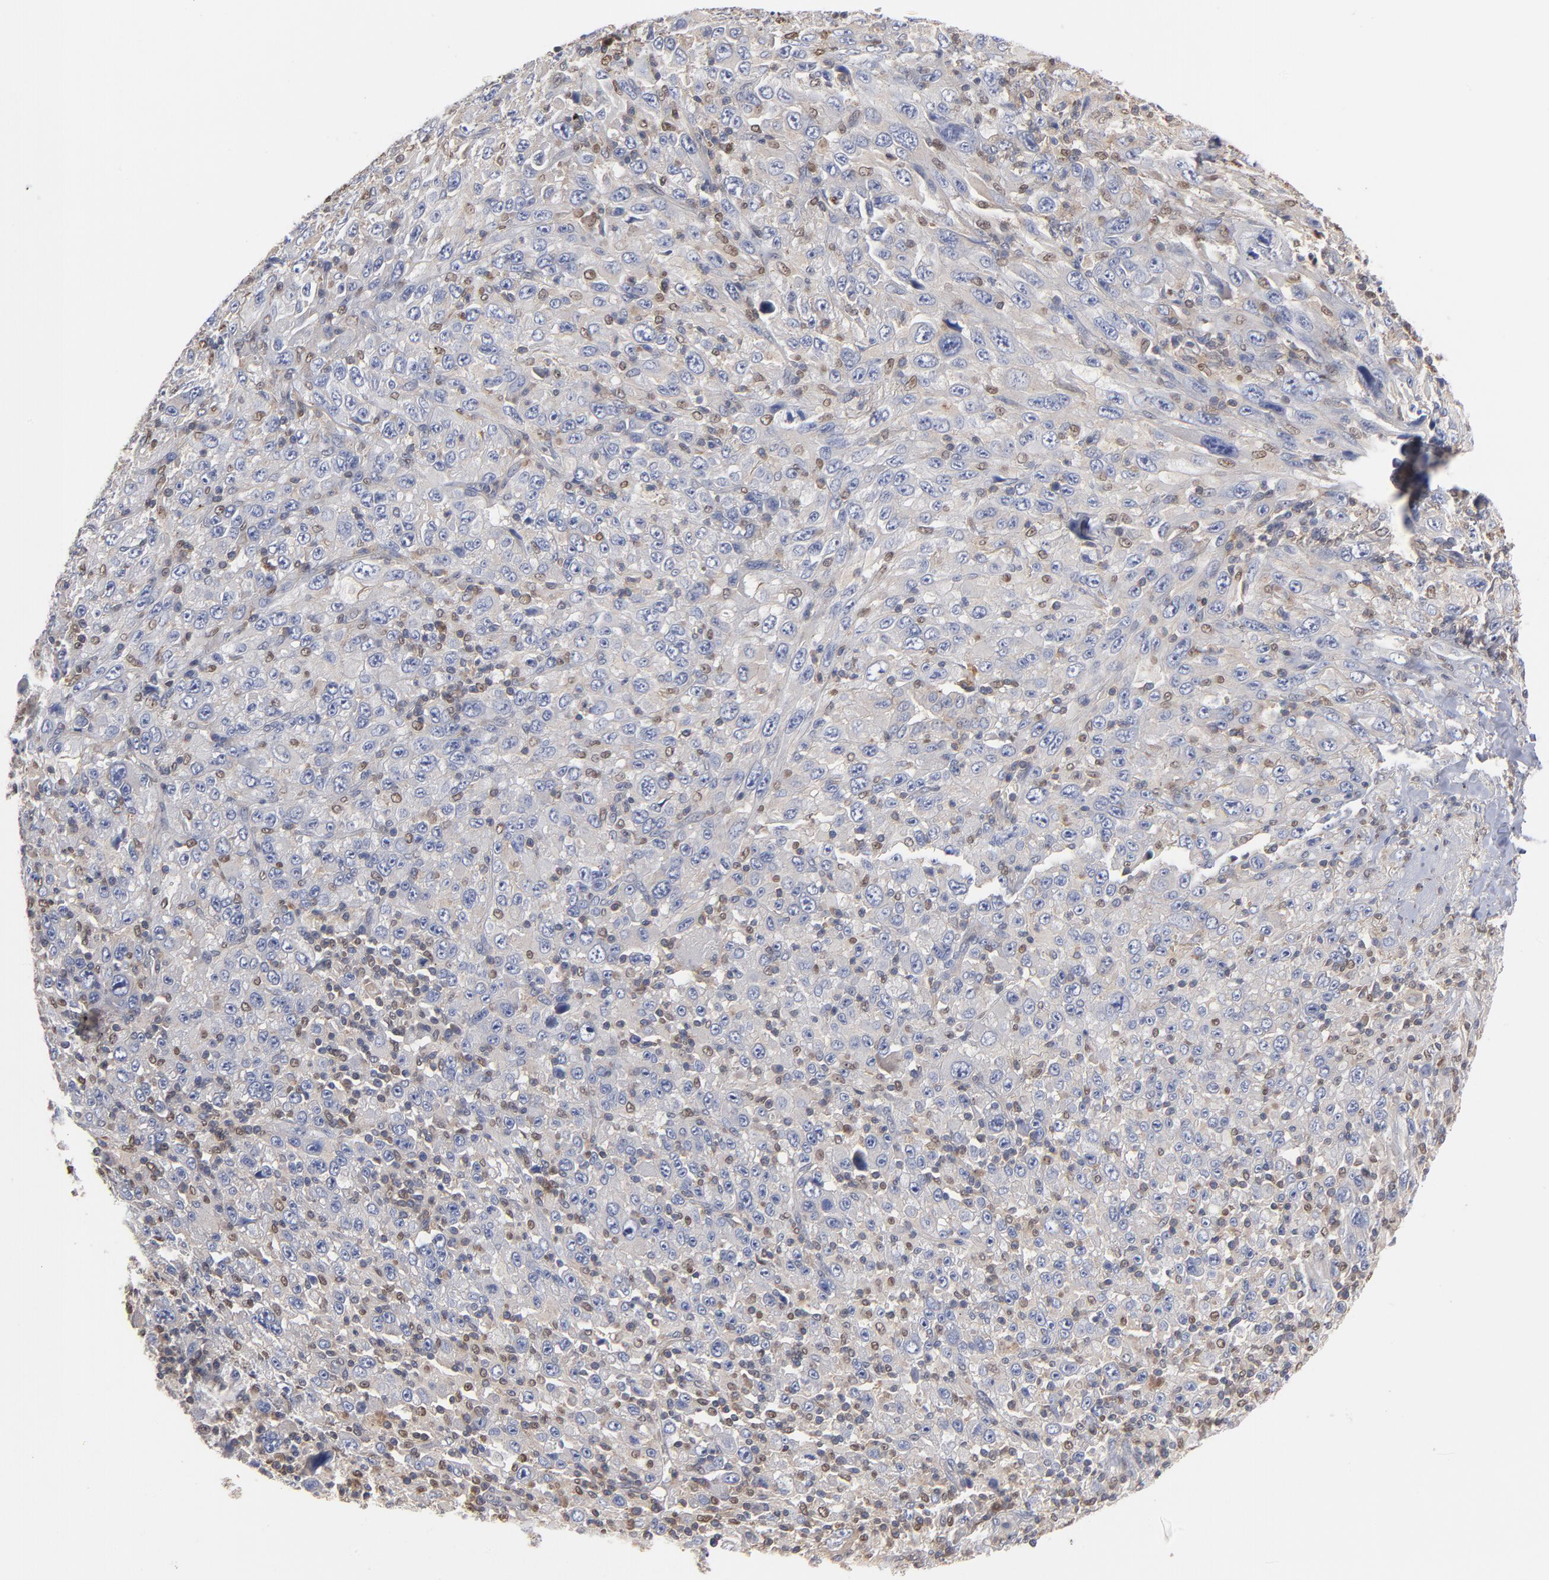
{"staining": {"intensity": "negative", "quantity": "none", "location": "none"}, "tissue": "melanoma", "cell_type": "Tumor cells", "image_type": "cancer", "snomed": [{"axis": "morphology", "description": "Malignant melanoma, Metastatic site"}, {"axis": "topography", "description": "Skin"}], "caption": "Tumor cells show no significant protein expression in malignant melanoma (metastatic site).", "gene": "ARHGEF6", "patient": {"sex": "female", "age": 56}}